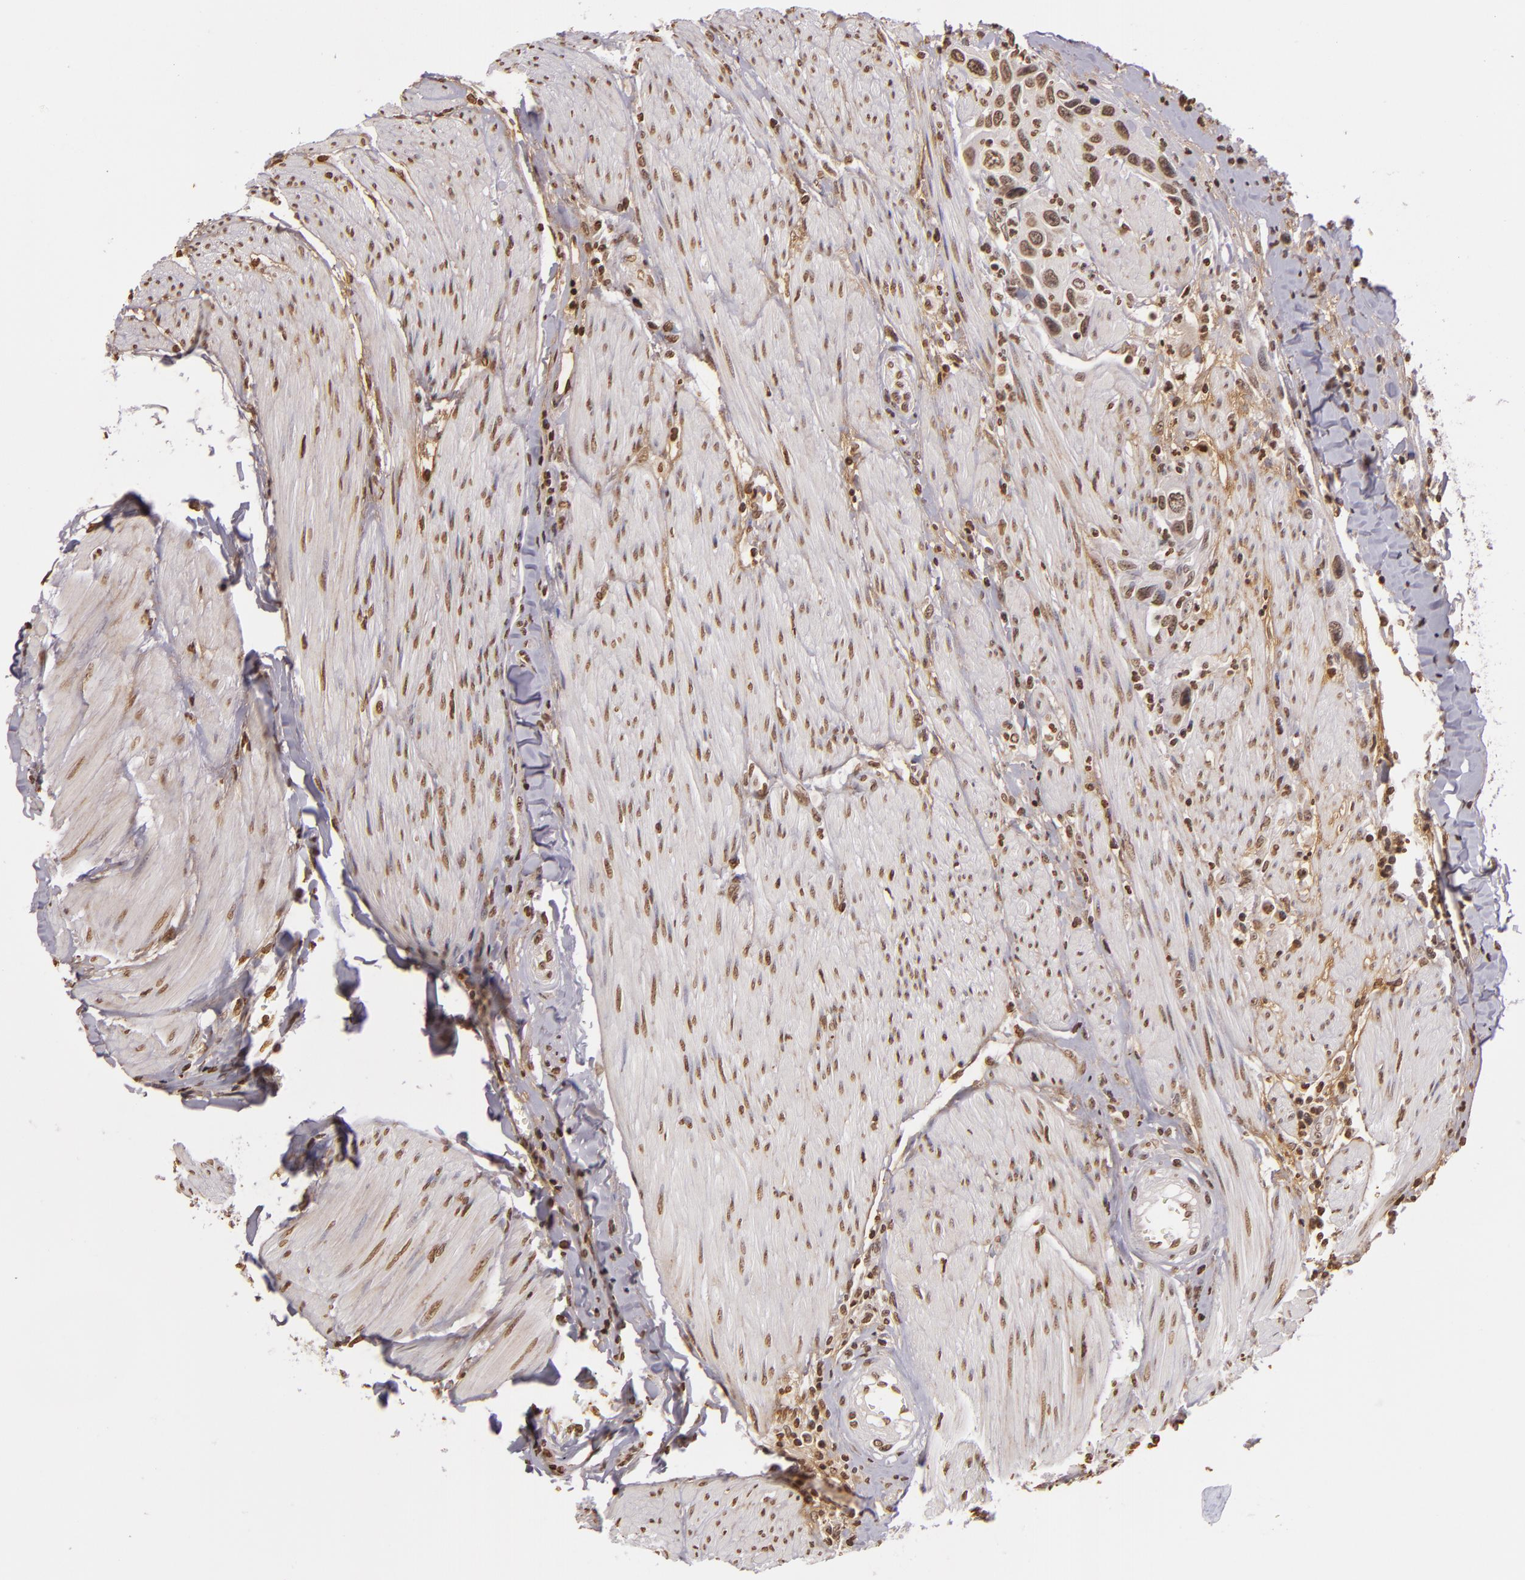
{"staining": {"intensity": "weak", "quantity": "25%-75%", "location": "nuclear"}, "tissue": "urothelial cancer", "cell_type": "Tumor cells", "image_type": "cancer", "snomed": [{"axis": "morphology", "description": "Urothelial carcinoma, High grade"}, {"axis": "topography", "description": "Urinary bladder"}], "caption": "Protein positivity by IHC shows weak nuclear staining in approximately 25%-75% of tumor cells in urothelial cancer. (IHC, brightfield microscopy, high magnification).", "gene": "THRB", "patient": {"sex": "male", "age": 66}}